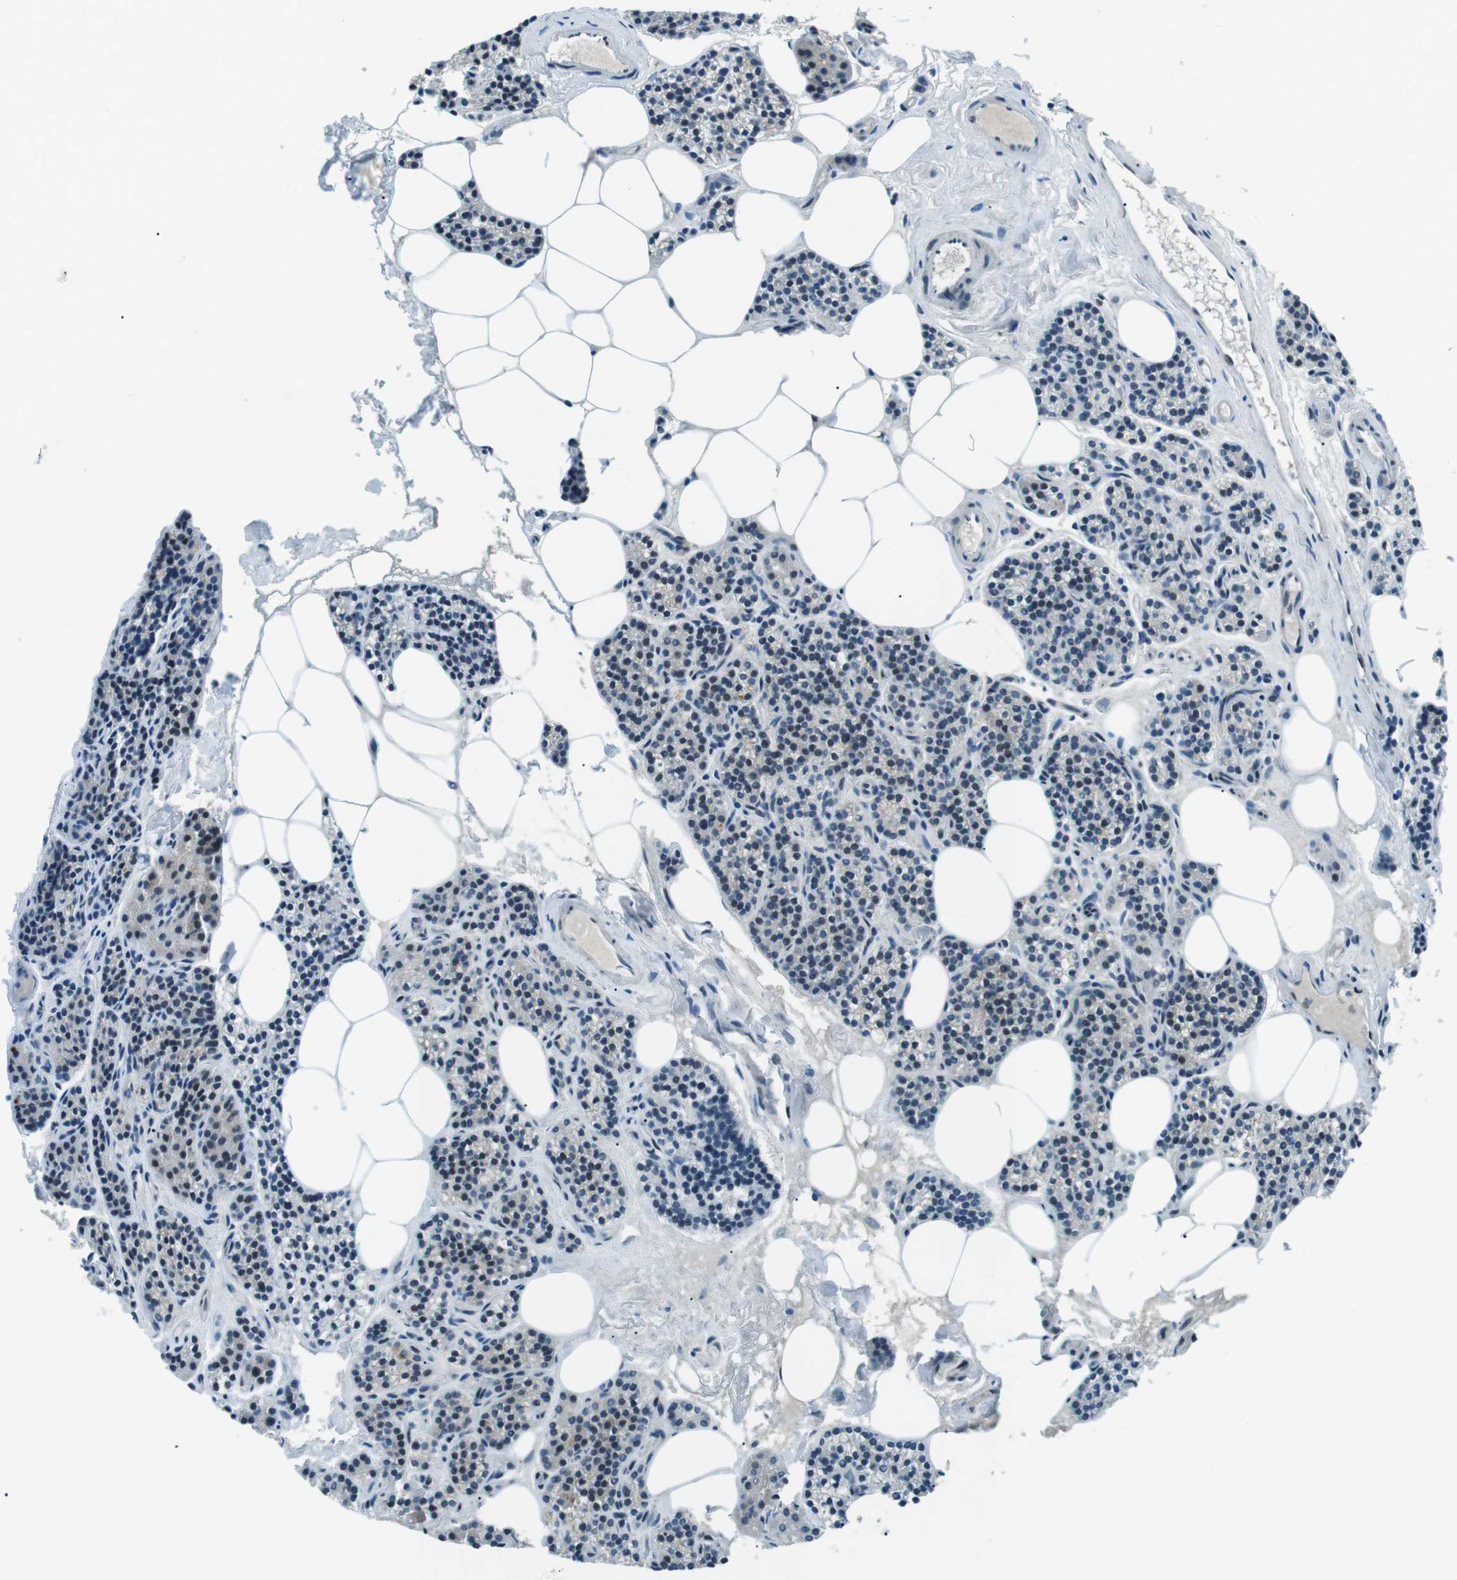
{"staining": {"intensity": "strong", "quantity": "<25%", "location": "nuclear"}, "tissue": "parathyroid gland", "cell_type": "Glandular cells", "image_type": "normal", "snomed": [{"axis": "morphology", "description": "Normal tissue, NOS"}, {"axis": "morphology", "description": "Adenoma, NOS"}, {"axis": "topography", "description": "Parathyroid gland"}], "caption": "Immunohistochemical staining of unremarkable human parathyroid gland exhibits medium levels of strong nuclear staining in approximately <25% of glandular cells.", "gene": "PJA1", "patient": {"sex": "female", "age": 74}}